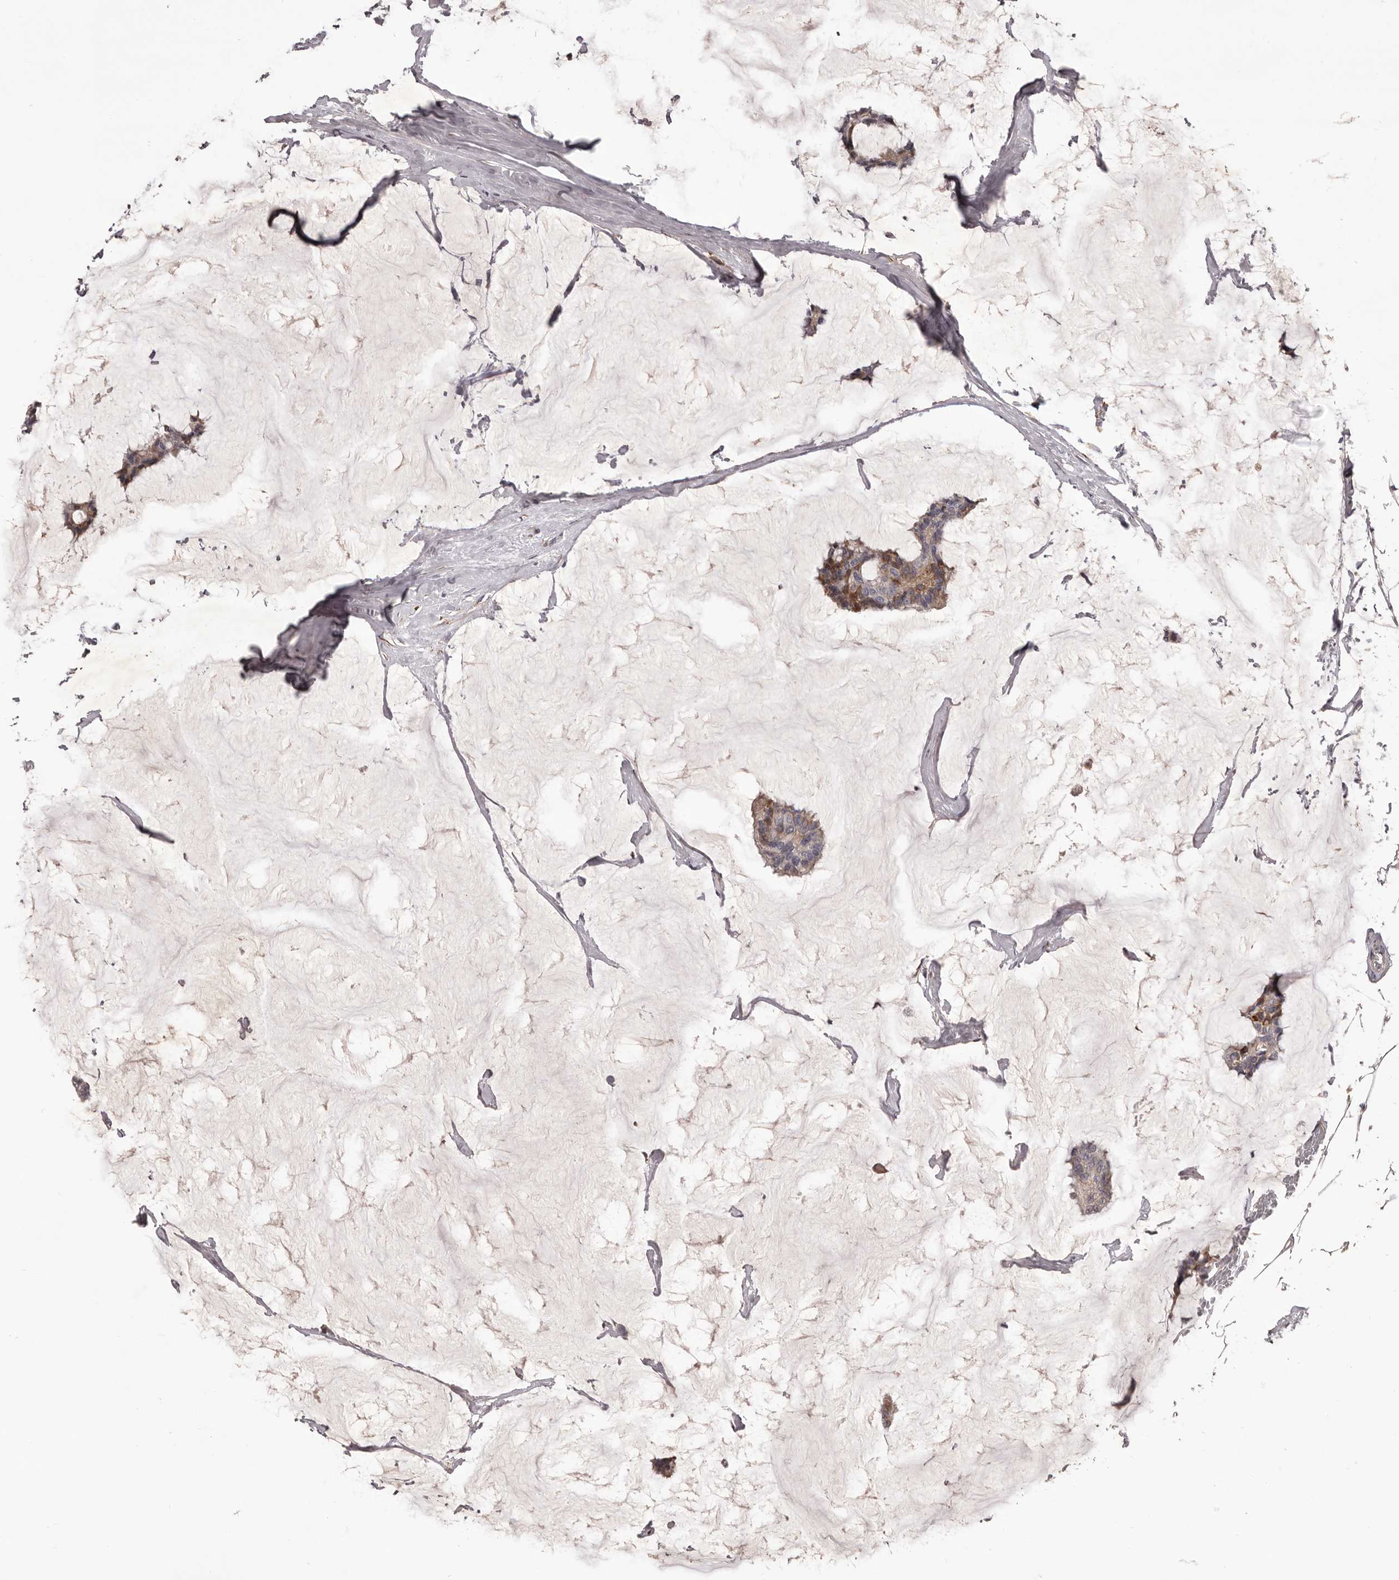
{"staining": {"intensity": "moderate", "quantity": "25%-75%", "location": "cytoplasmic/membranous"}, "tissue": "breast cancer", "cell_type": "Tumor cells", "image_type": "cancer", "snomed": [{"axis": "morphology", "description": "Duct carcinoma"}, {"axis": "topography", "description": "Breast"}], "caption": "A photomicrograph of breast cancer stained for a protein displays moderate cytoplasmic/membranous brown staining in tumor cells.", "gene": "ALPK1", "patient": {"sex": "female", "age": 93}}